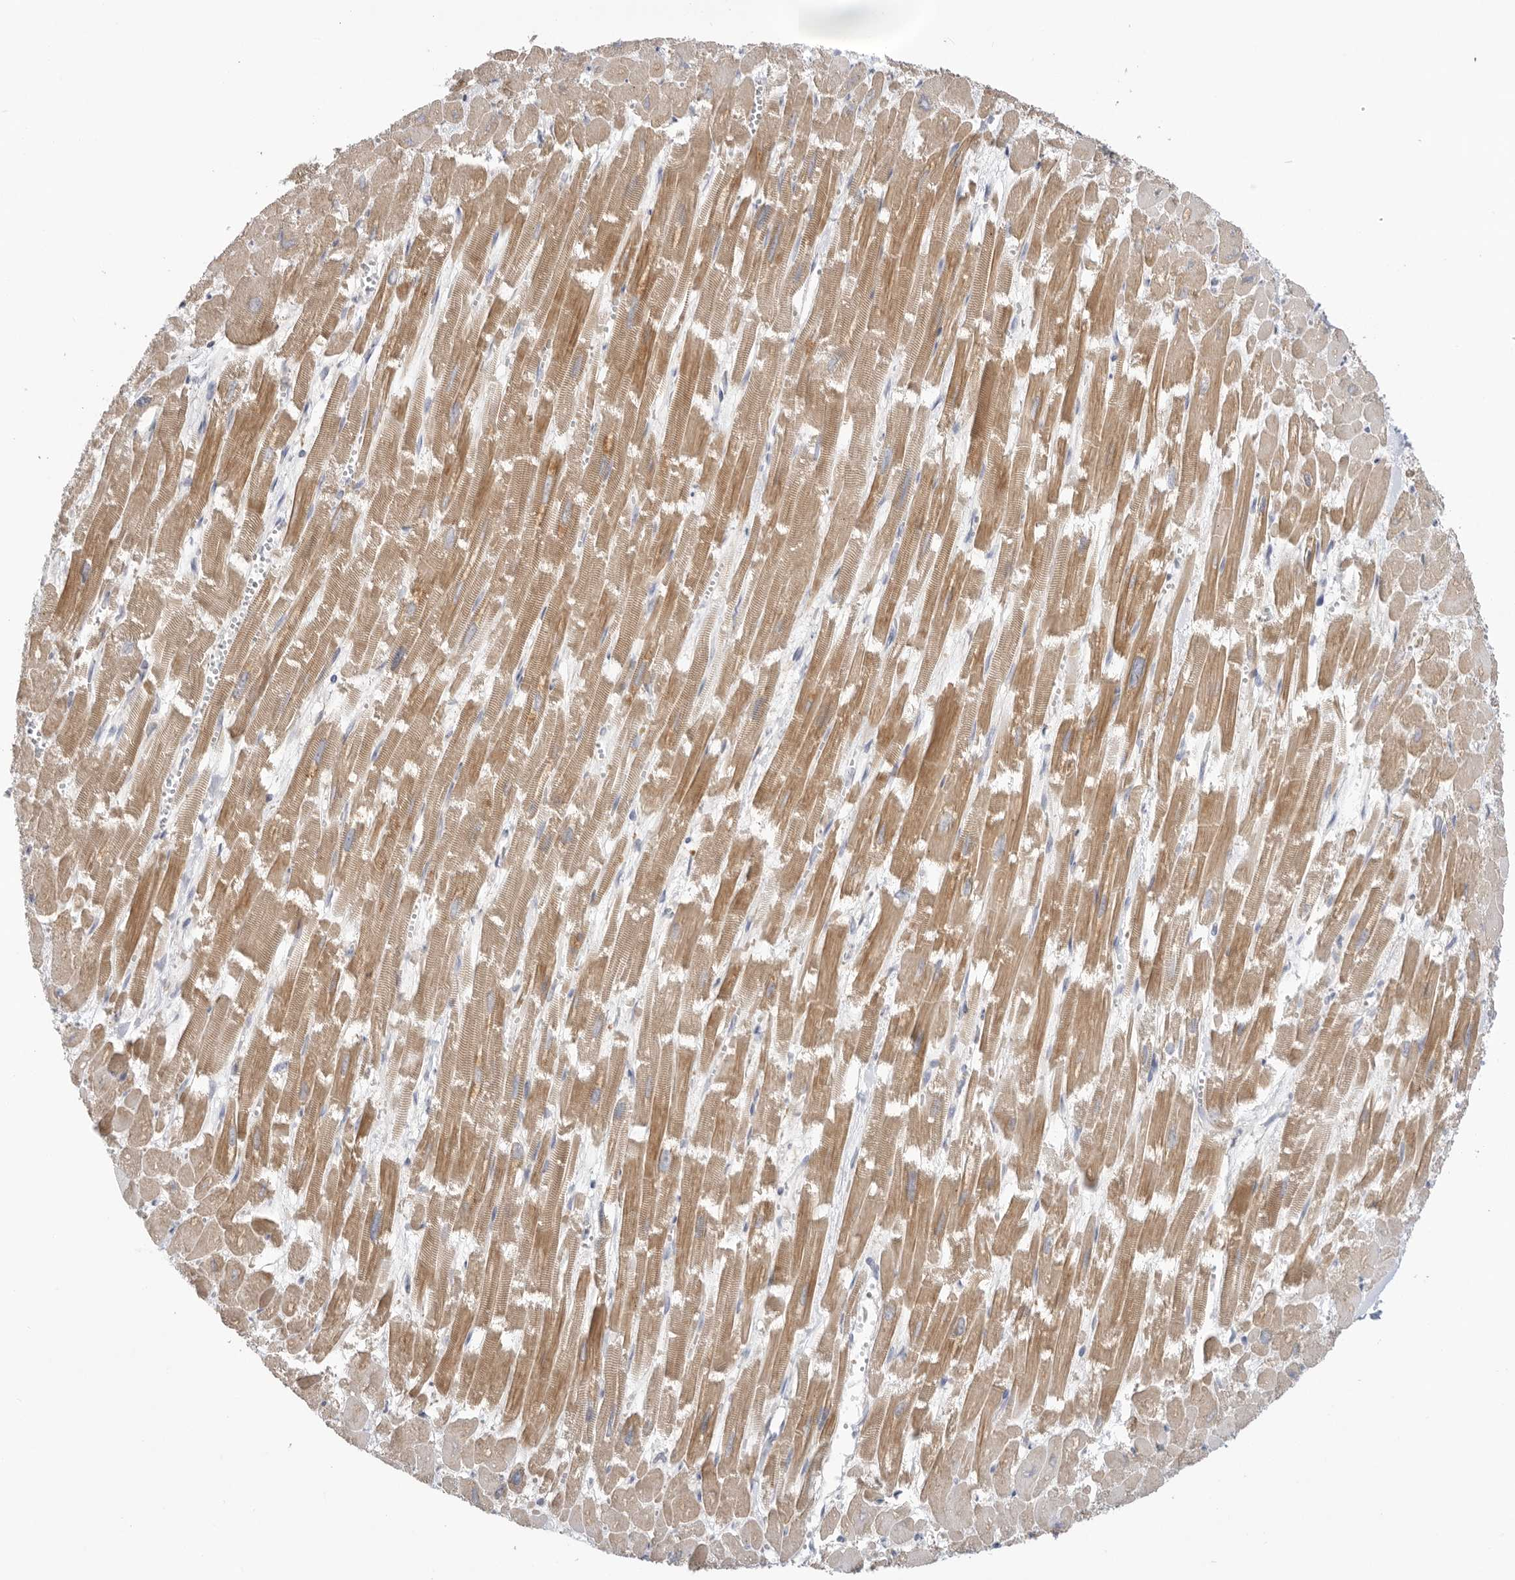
{"staining": {"intensity": "moderate", "quantity": ">75%", "location": "cytoplasmic/membranous"}, "tissue": "heart muscle", "cell_type": "Cardiomyocytes", "image_type": "normal", "snomed": [{"axis": "morphology", "description": "Normal tissue, NOS"}, {"axis": "topography", "description": "Heart"}], "caption": "This image demonstrates IHC staining of benign human heart muscle, with medium moderate cytoplasmic/membranous staining in approximately >75% of cardiomyocytes.", "gene": "GNE", "patient": {"sex": "male", "age": 54}}